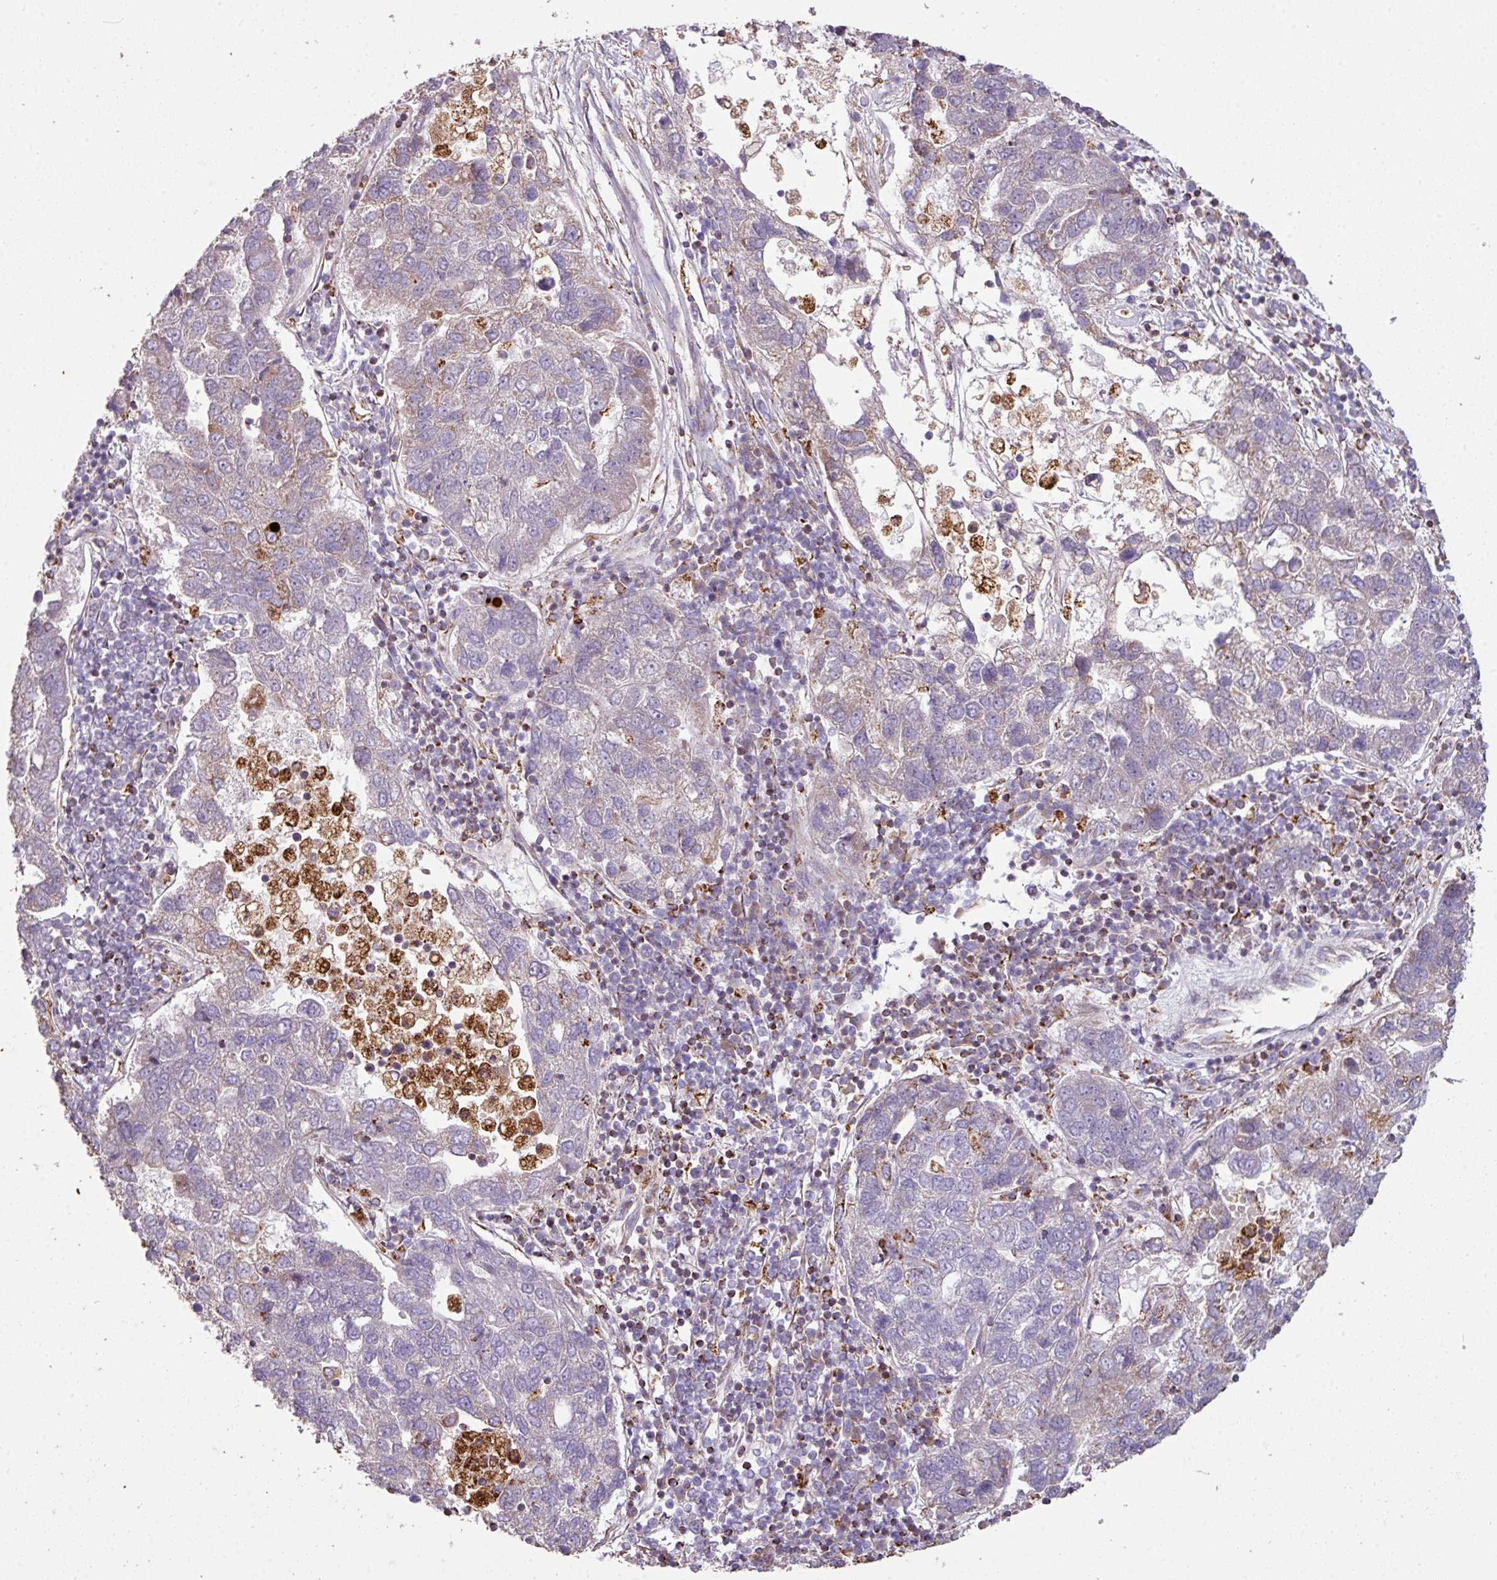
{"staining": {"intensity": "negative", "quantity": "none", "location": "none"}, "tissue": "pancreatic cancer", "cell_type": "Tumor cells", "image_type": "cancer", "snomed": [{"axis": "morphology", "description": "Adenocarcinoma, NOS"}, {"axis": "topography", "description": "Pancreas"}], "caption": "Immunohistochemistry histopathology image of human pancreatic adenocarcinoma stained for a protein (brown), which shows no expression in tumor cells.", "gene": "SQOR", "patient": {"sex": "female", "age": 61}}